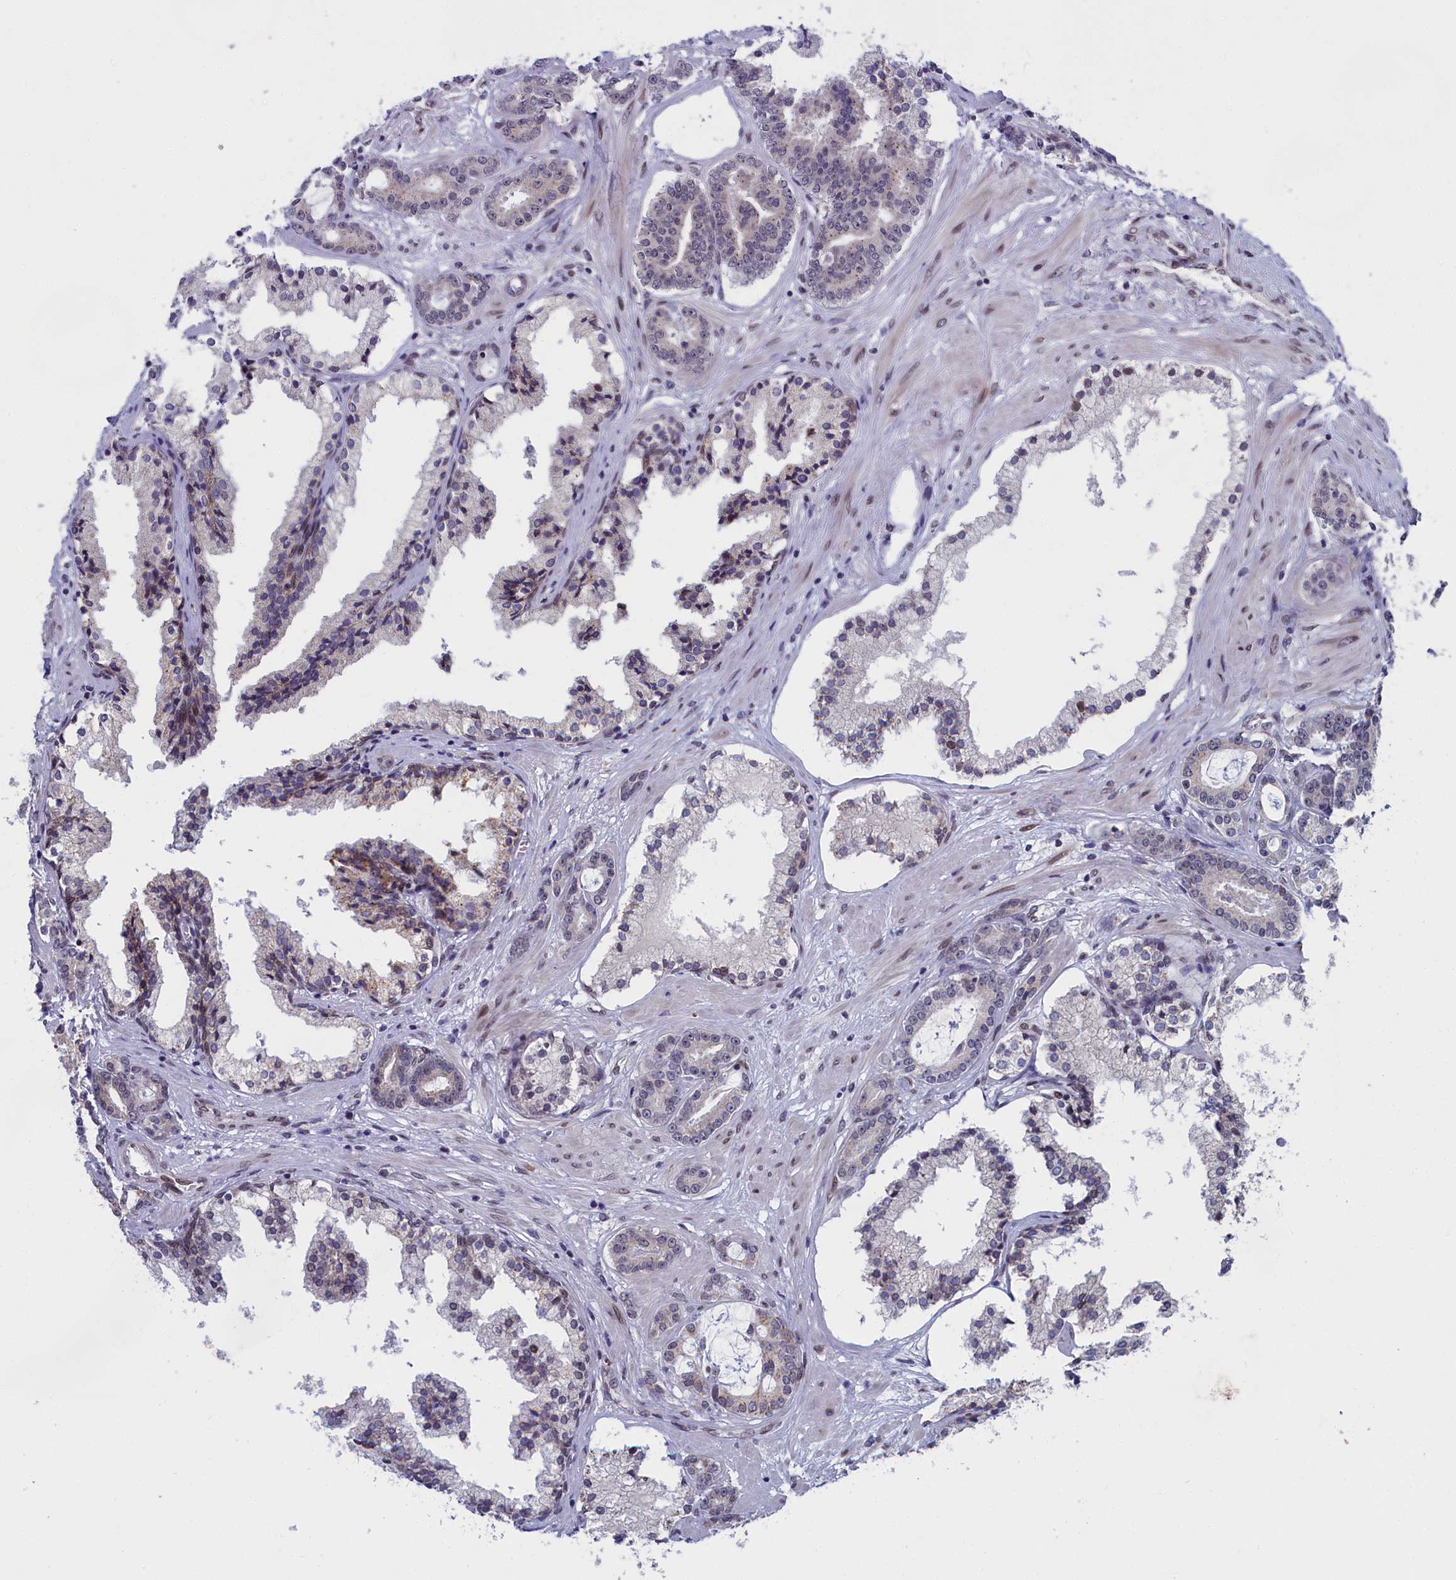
{"staining": {"intensity": "weak", "quantity": "<25%", "location": "nuclear"}, "tissue": "prostate cancer", "cell_type": "Tumor cells", "image_type": "cancer", "snomed": [{"axis": "morphology", "description": "Adenocarcinoma, High grade"}, {"axis": "topography", "description": "Prostate"}], "caption": "Immunohistochemical staining of human prostate cancer (high-grade adenocarcinoma) demonstrates no significant expression in tumor cells.", "gene": "GPSM1", "patient": {"sex": "male", "age": 58}}